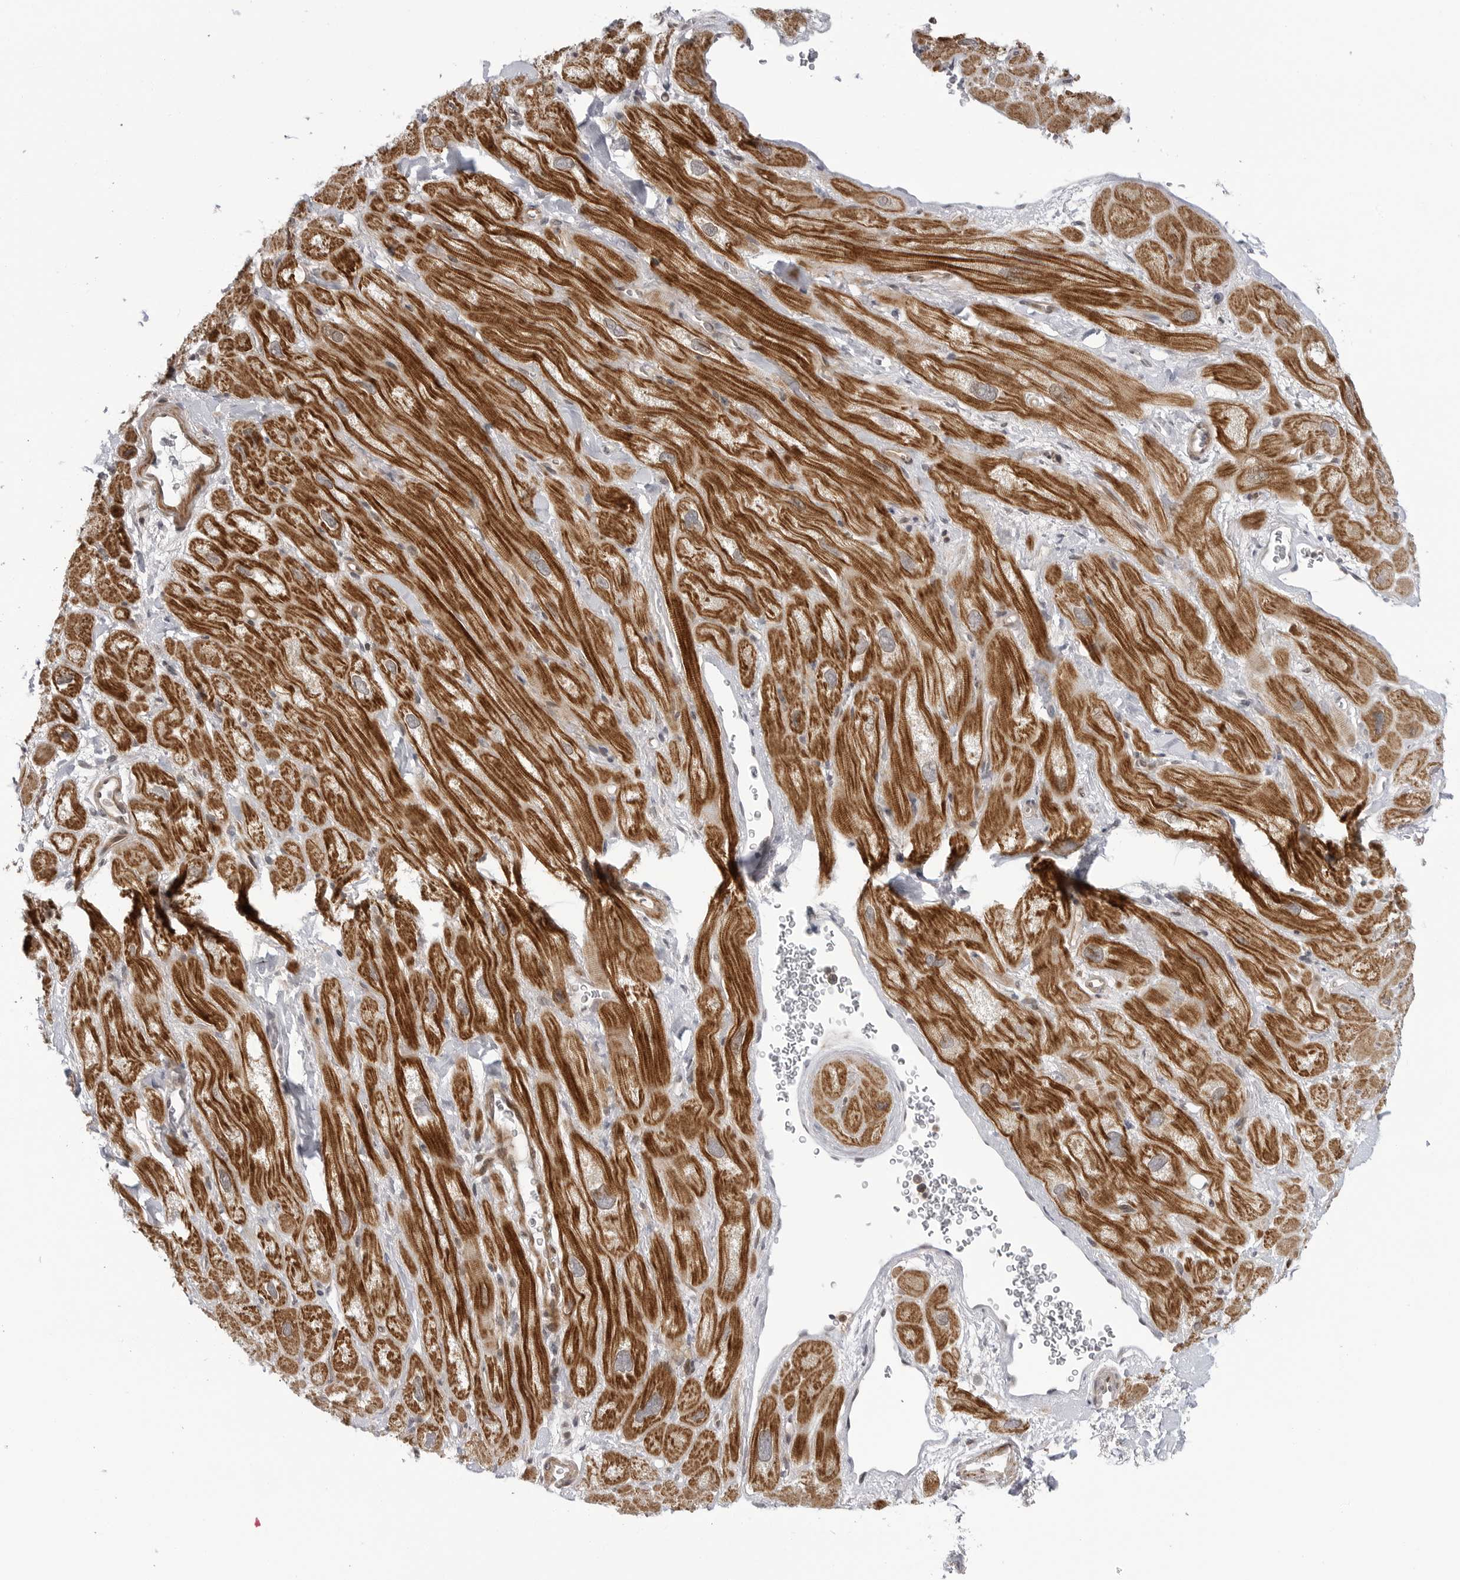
{"staining": {"intensity": "strong", "quantity": ">75%", "location": "cytoplasmic/membranous"}, "tissue": "heart muscle", "cell_type": "Cardiomyocytes", "image_type": "normal", "snomed": [{"axis": "morphology", "description": "Normal tissue, NOS"}, {"axis": "topography", "description": "Heart"}], "caption": "Immunohistochemistry (IHC) staining of unremarkable heart muscle, which displays high levels of strong cytoplasmic/membranous positivity in approximately >75% of cardiomyocytes indicating strong cytoplasmic/membranous protein staining. The staining was performed using DAB (3,3'-diaminobenzidine) (brown) for protein detection and nuclei were counterstained in hematoxylin (blue).", "gene": "ADAMTS5", "patient": {"sex": "male", "age": 49}}